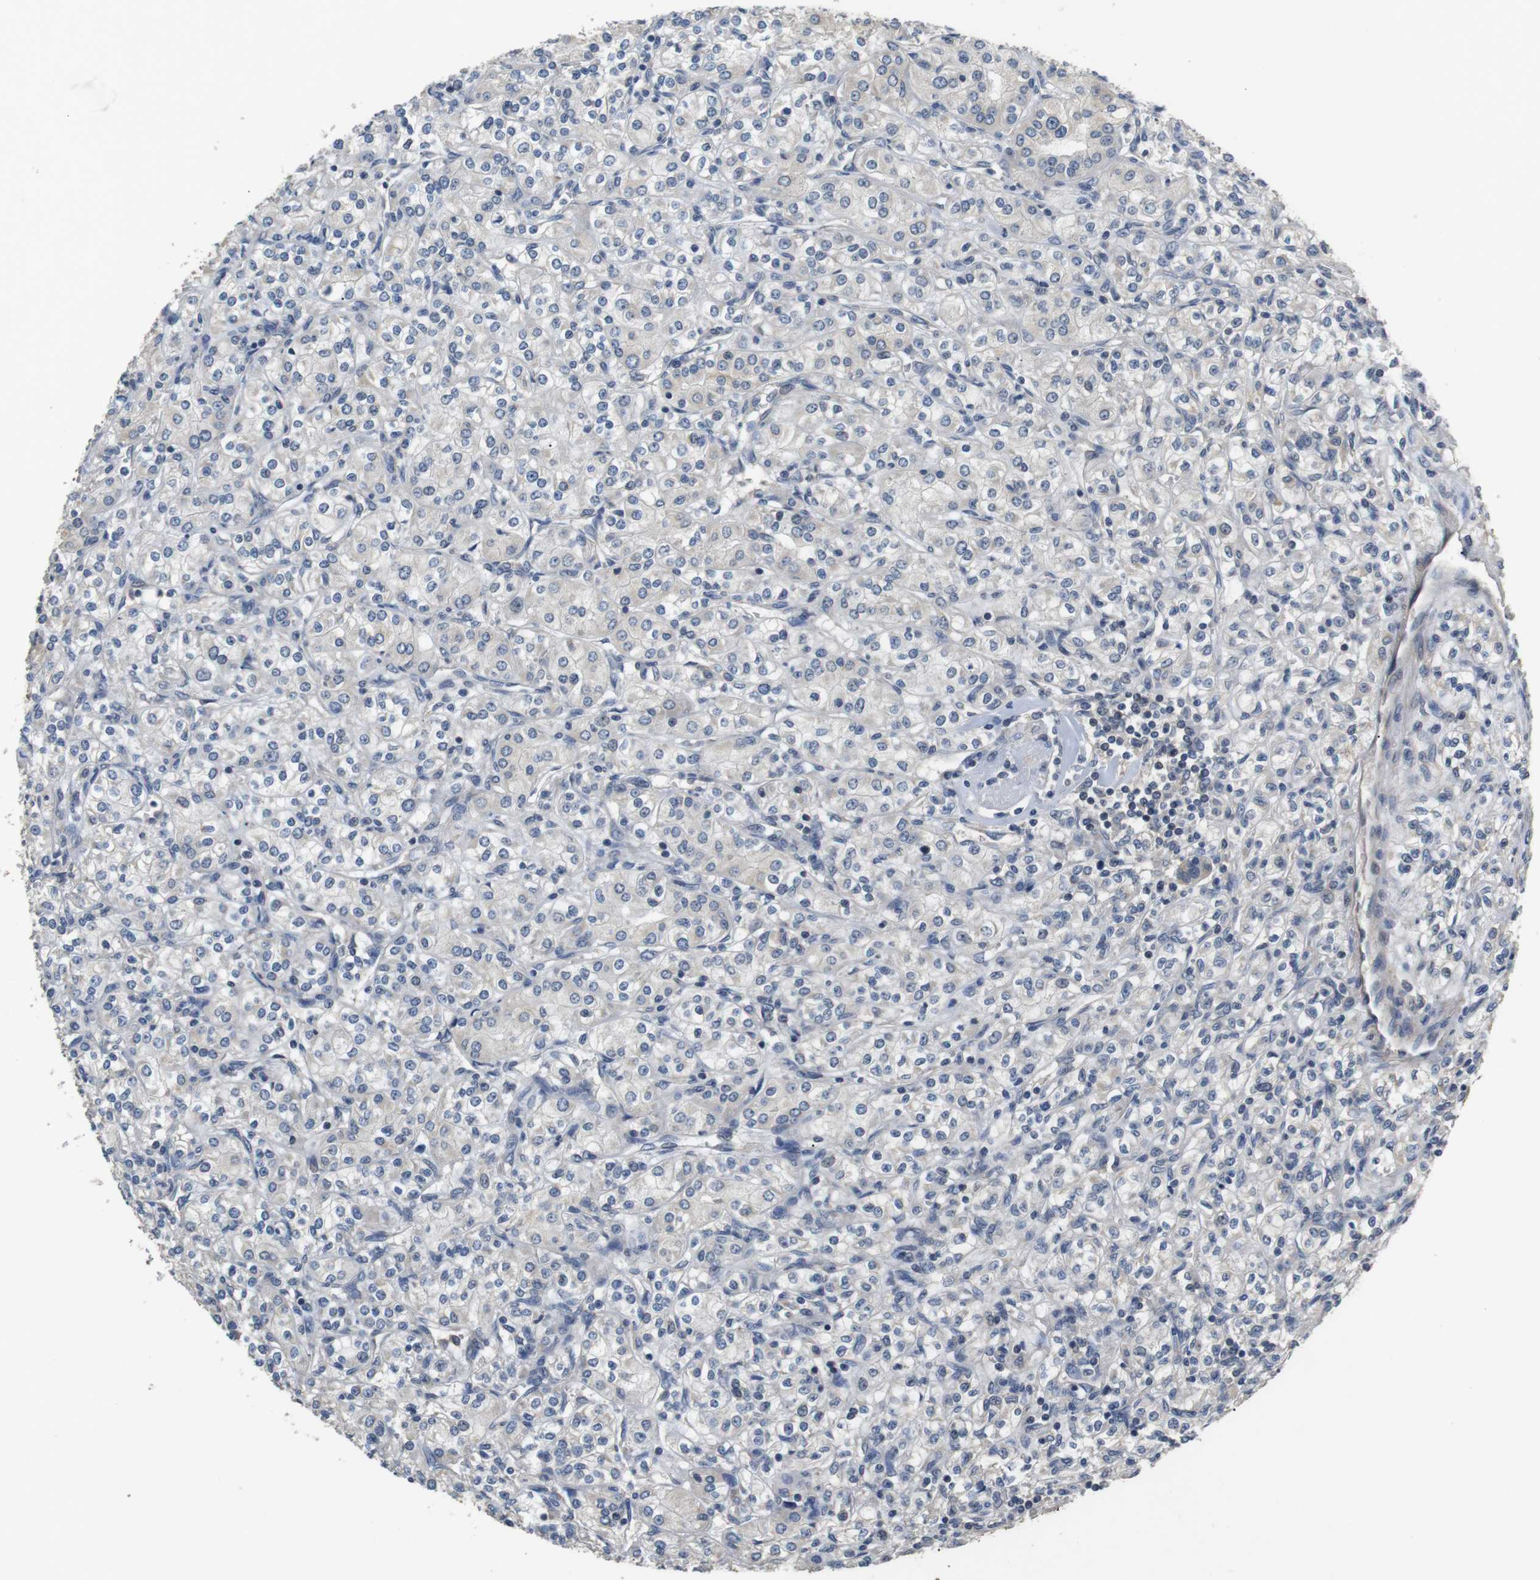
{"staining": {"intensity": "negative", "quantity": "none", "location": "none"}, "tissue": "renal cancer", "cell_type": "Tumor cells", "image_type": "cancer", "snomed": [{"axis": "morphology", "description": "Adenocarcinoma, NOS"}, {"axis": "topography", "description": "Kidney"}], "caption": "Immunohistochemical staining of adenocarcinoma (renal) reveals no significant staining in tumor cells. Nuclei are stained in blue.", "gene": "ADGRL3", "patient": {"sex": "male", "age": 77}}